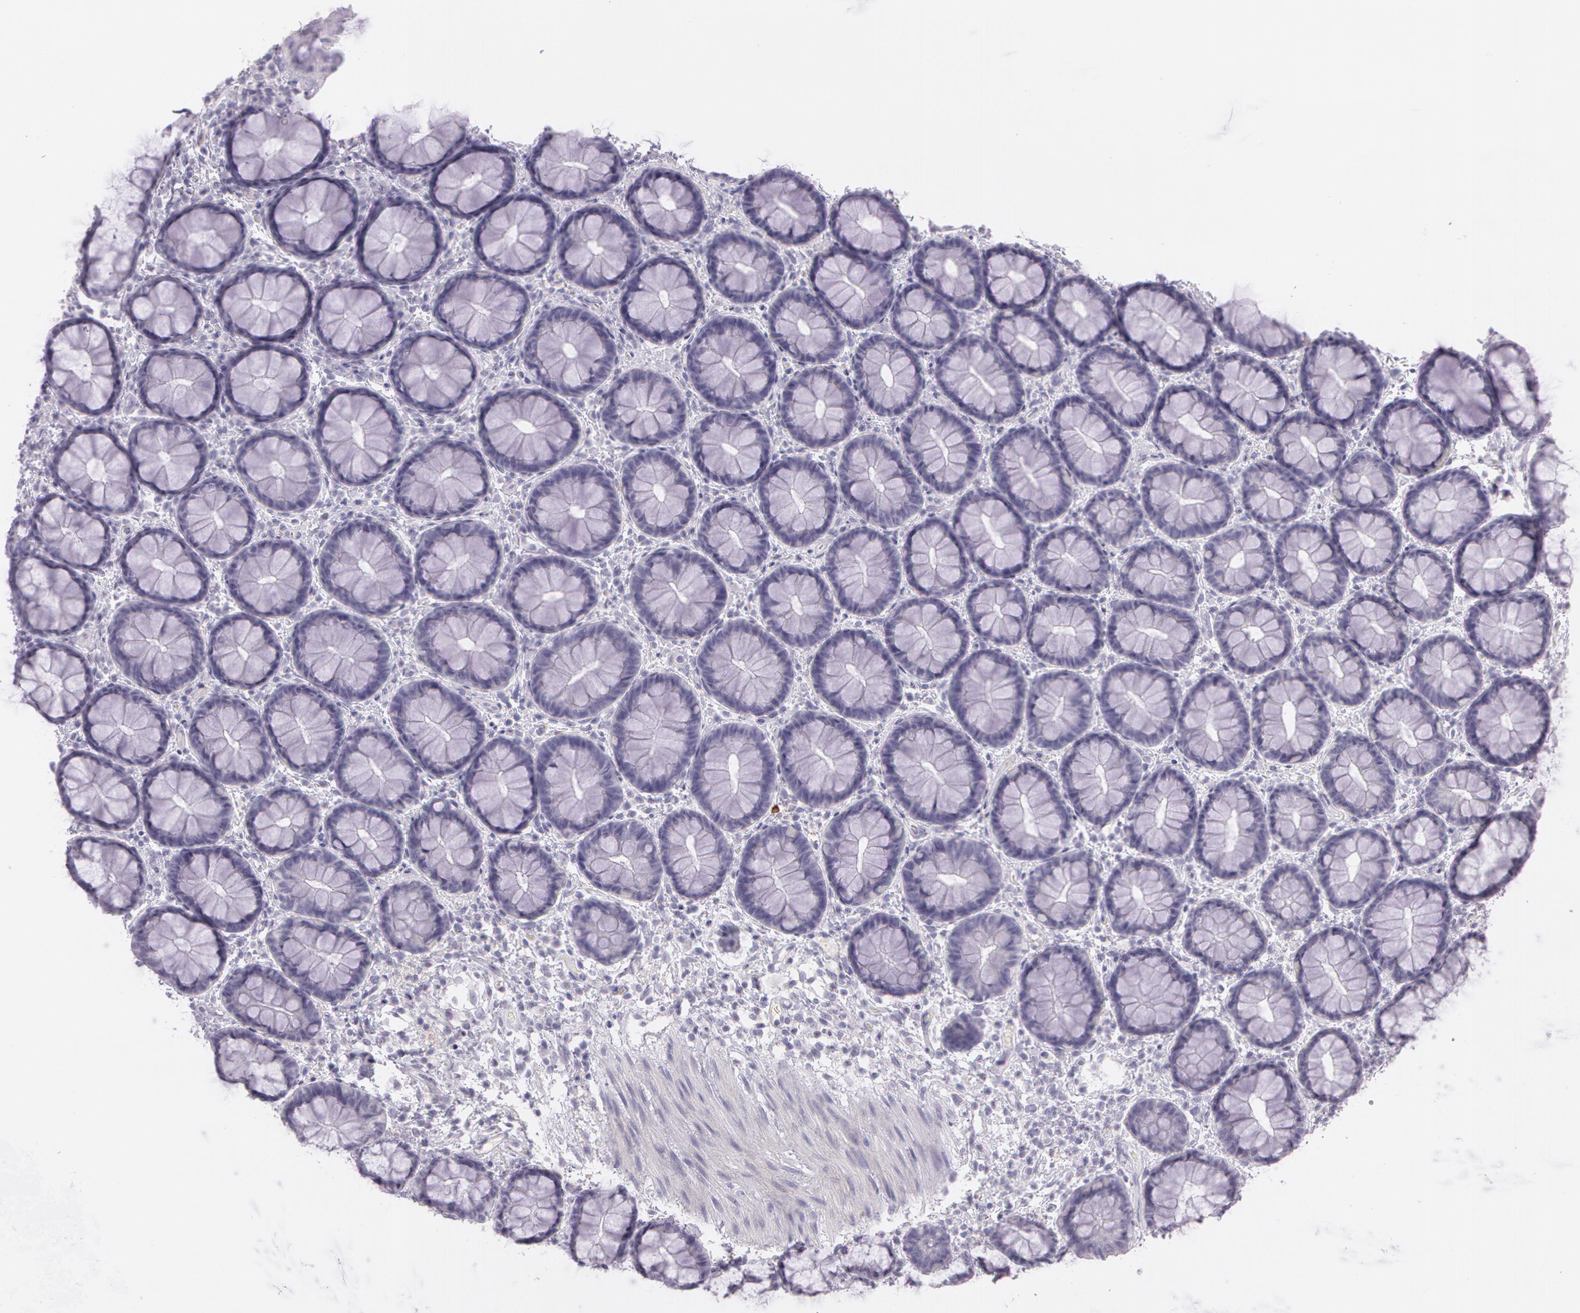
{"staining": {"intensity": "negative", "quantity": "none", "location": "none"}, "tissue": "rectum", "cell_type": "Glandular cells", "image_type": "normal", "snomed": [{"axis": "morphology", "description": "Normal tissue, NOS"}, {"axis": "topography", "description": "Rectum"}], "caption": "Immunohistochemical staining of unremarkable human rectum displays no significant expression in glandular cells. Brightfield microscopy of immunohistochemistry stained with DAB (brown) and hematoxylin (blue), captured at high magnification.", "gene": "OTC", "patient": {"sex": "male", "age": 92}}